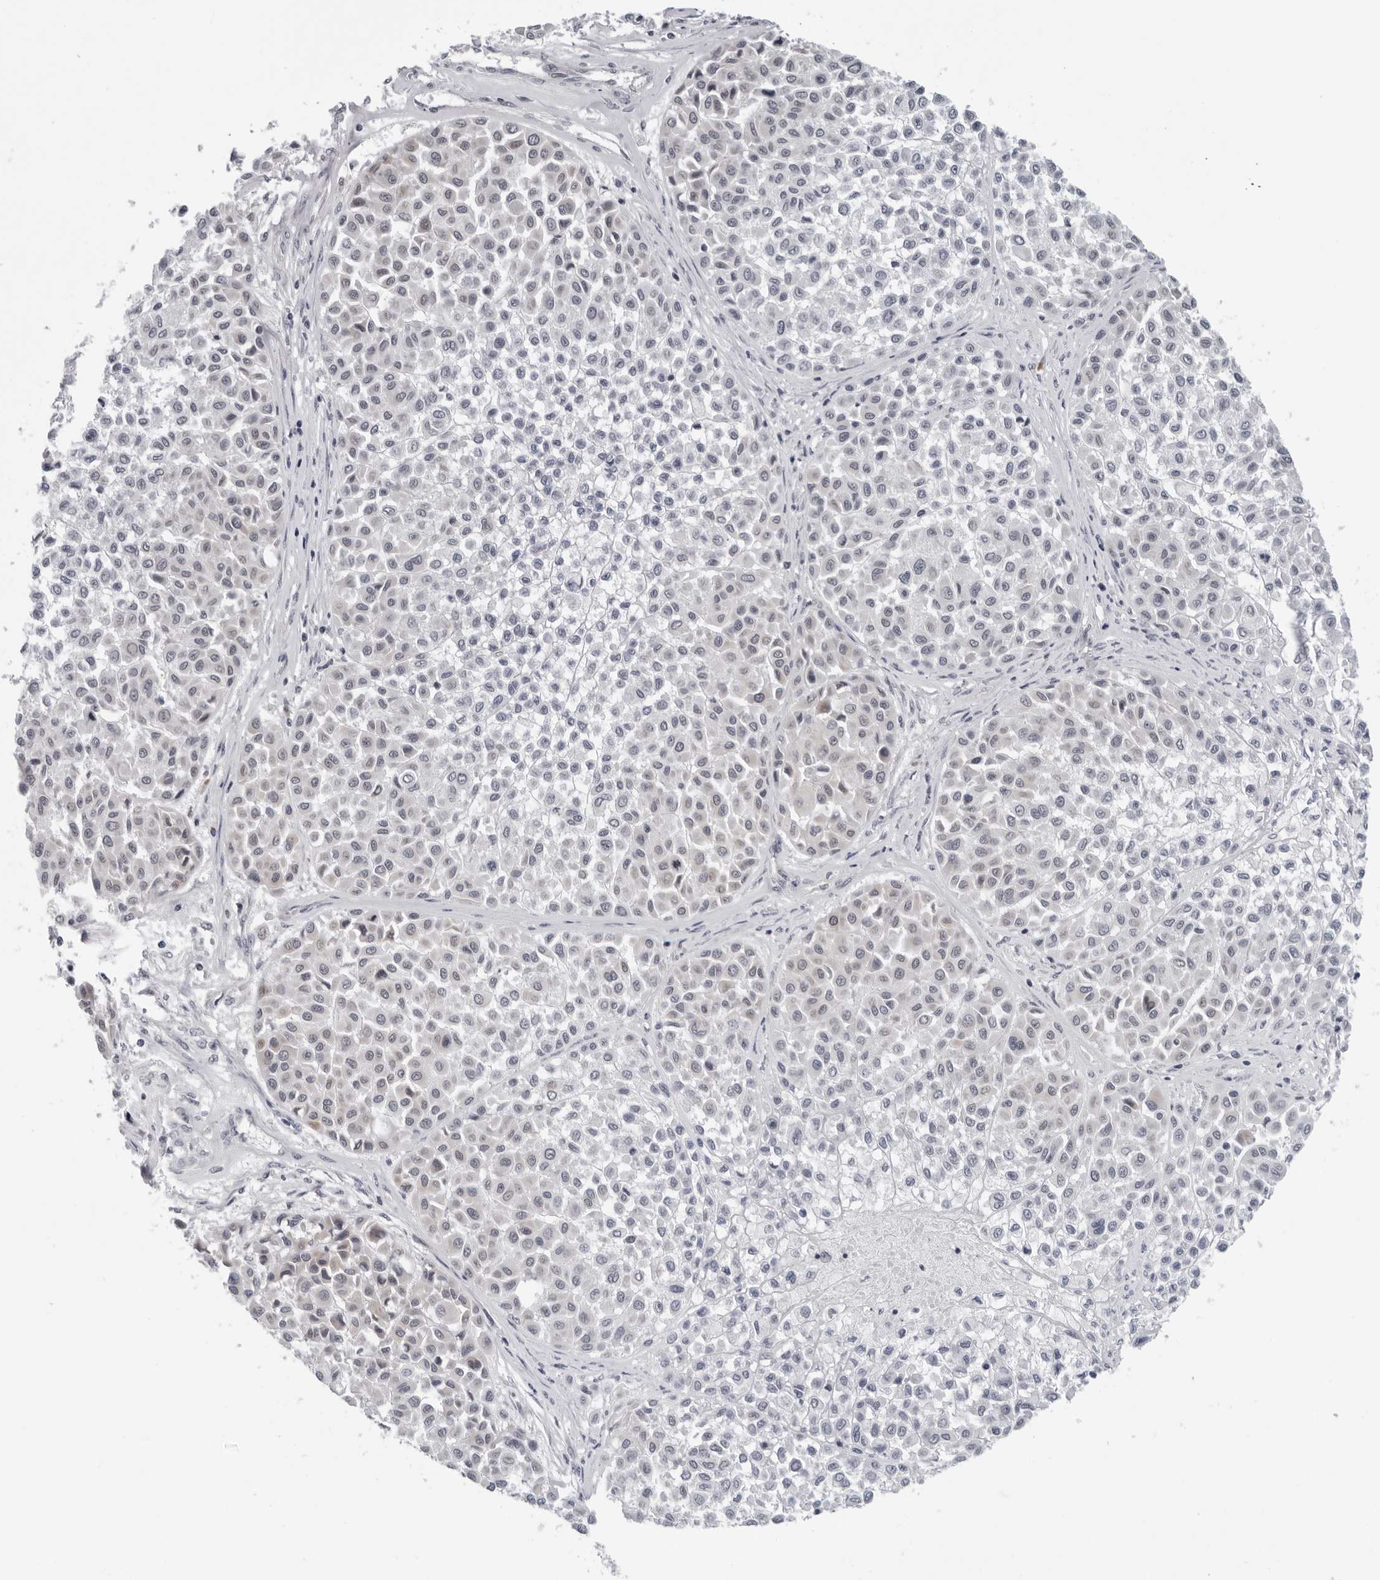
{"staining": {"intensity": "negative", "quantity": "none", "location": "none"}, "tissue": "melanoma", "cell_type": "Tumor cells", "image_type": "cancer", "snomed": [{"axis": "morphology", "description": "Malignant melanoma, Metastatic site"}, {"axis": "topography", "description": "Soft tissue"}], "caption": "Tumor cells are negative for brown protein staining in melanoma.", "gene": "CPT2", "patient": {"sex": "male", "age": 41}}